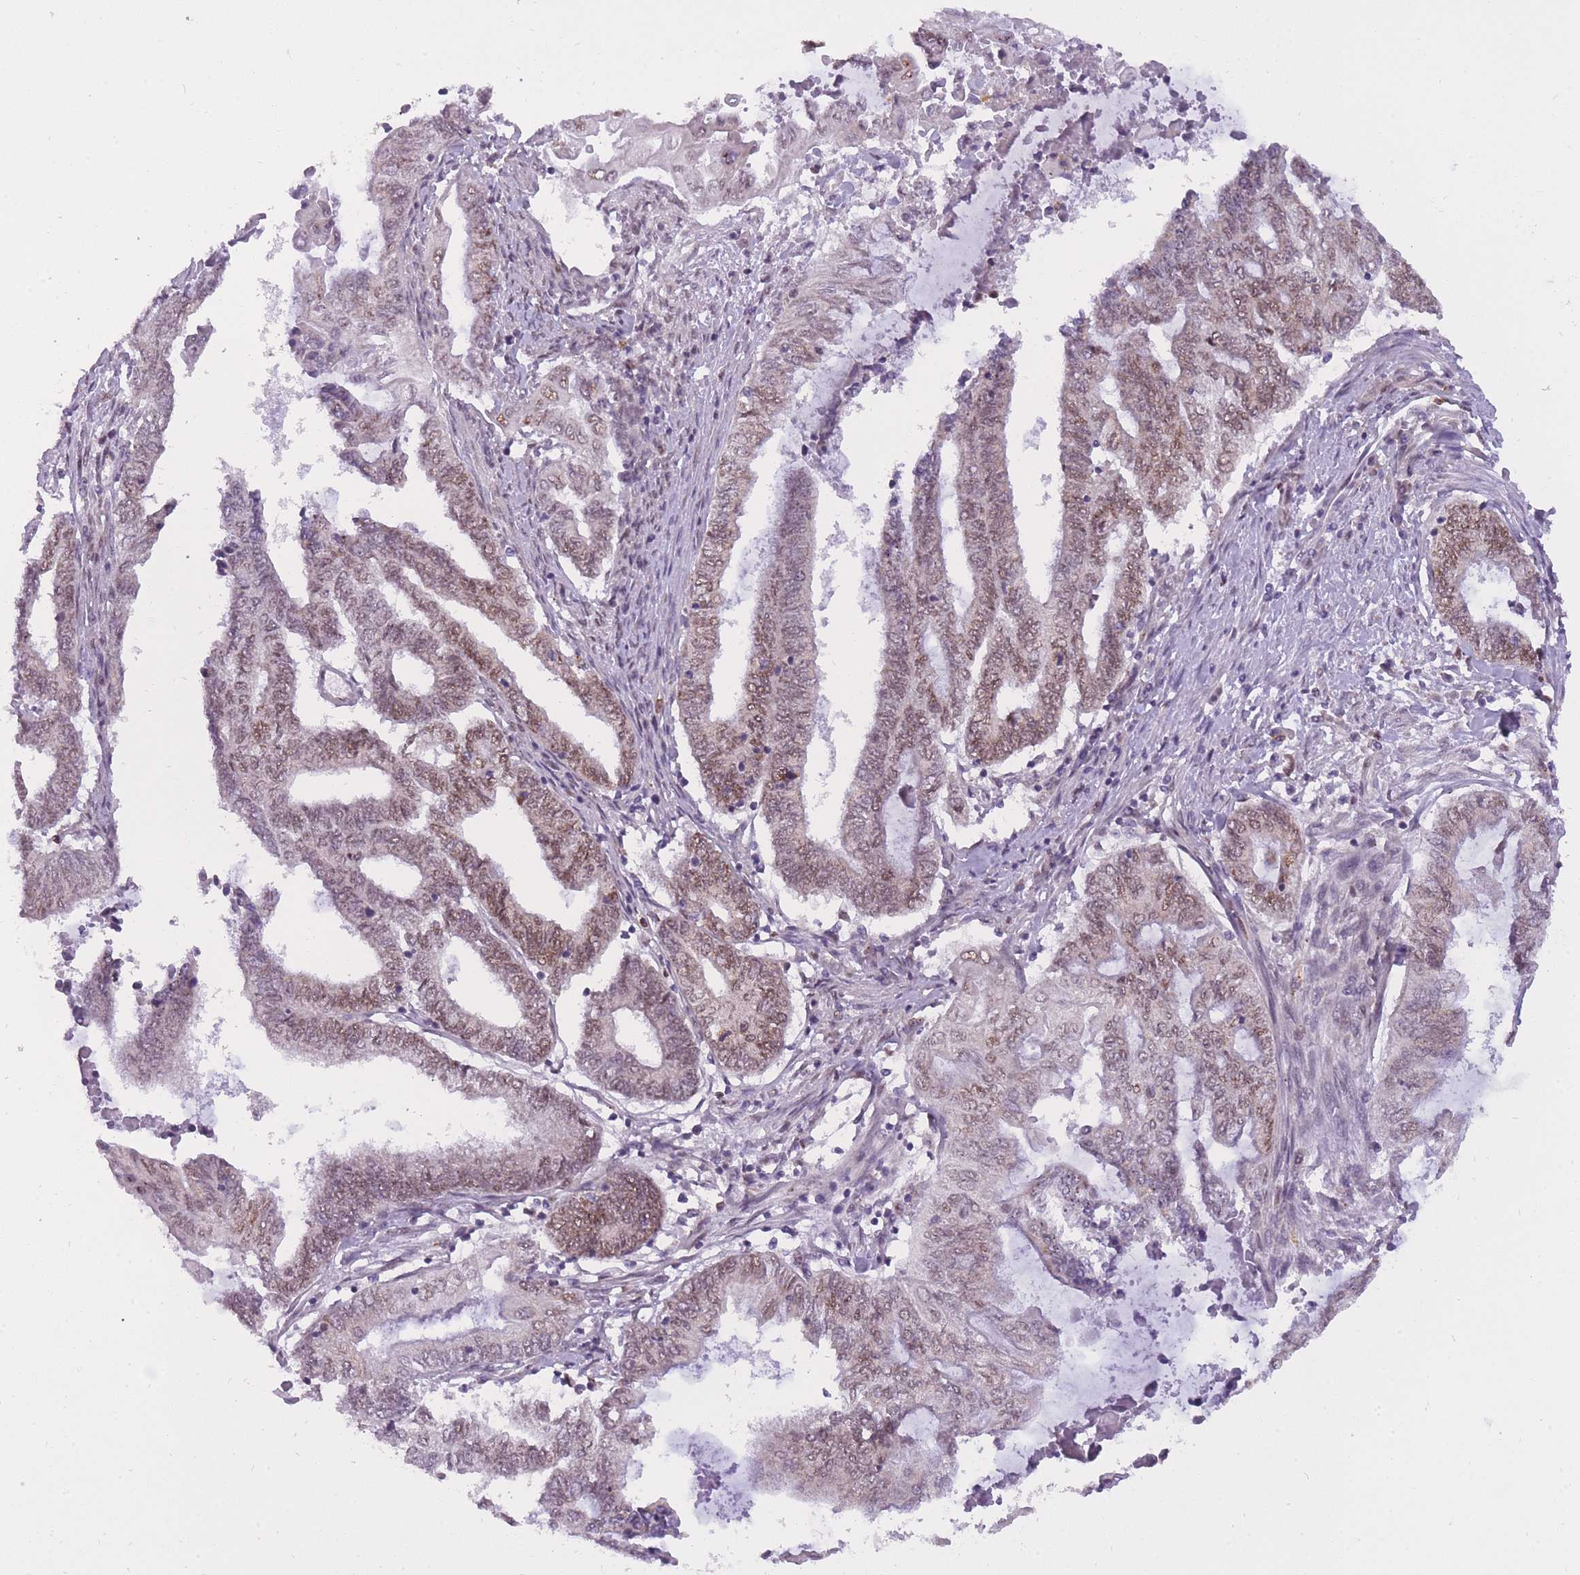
{"staining": {"intensity": "moderate", "quantity": ">75%", "location": "nuclear"}, "tissue": "endometrial cancer", "cell_type": "Tumor cells", "image_type": "cancer", "snomed": [{"axis": "morphology", "description": "Adenocarcinoma, NOS"}, {"axis": "topography", "description": "Uterus"}, {"axis": "topography", "description": "Endometrium"}], "caption": "A brown stain highlights moderate nuclear expression of a protein in endometrial adenocarcinoma tumor cells.", "gene": "TIGD1", "patient": {"sex": "female", "age": 70}}